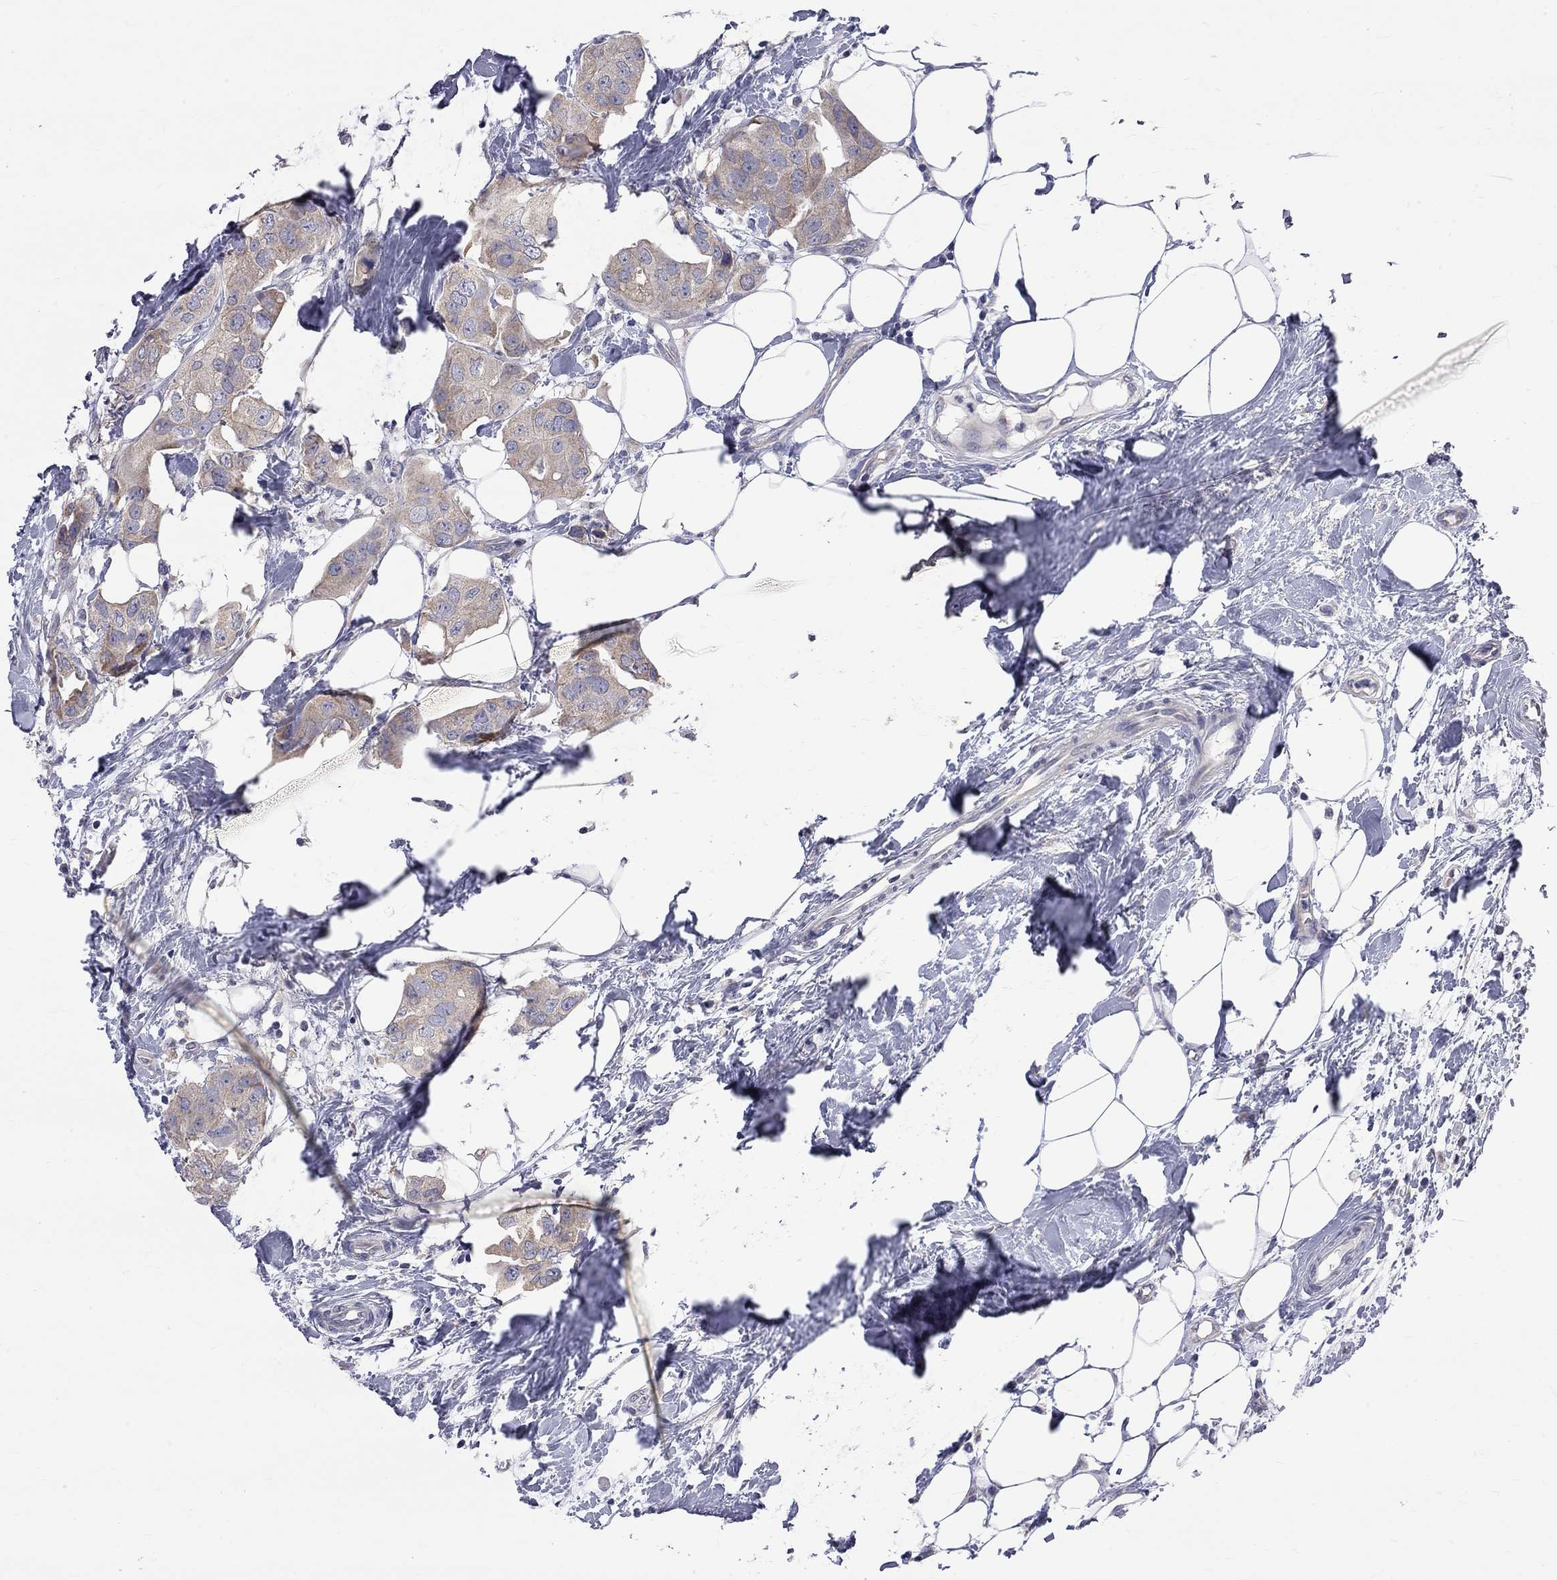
{"staining": {"intensity": "weak", "quantity": ">75%", "location": "cytoplasmic/membranous"}, "tissue": "breast cancer", "cell_type": "Tumor cells", "image_type": "cancer", "snomed": [{"axis": "morphology", "description": "Normal tissue, NOS"}, {"axis": "morphology", "description": "Duct carcinoma"}, {"axis": "topography", "description": "Breast"}], "caption": "A low amount of weak cytoplasmic/membranous staining is present in approximately >75% of tumor cells in breast cancer tissue.", "gene": "OPRK1", "patient": {"sex": "female", "age": 40}}